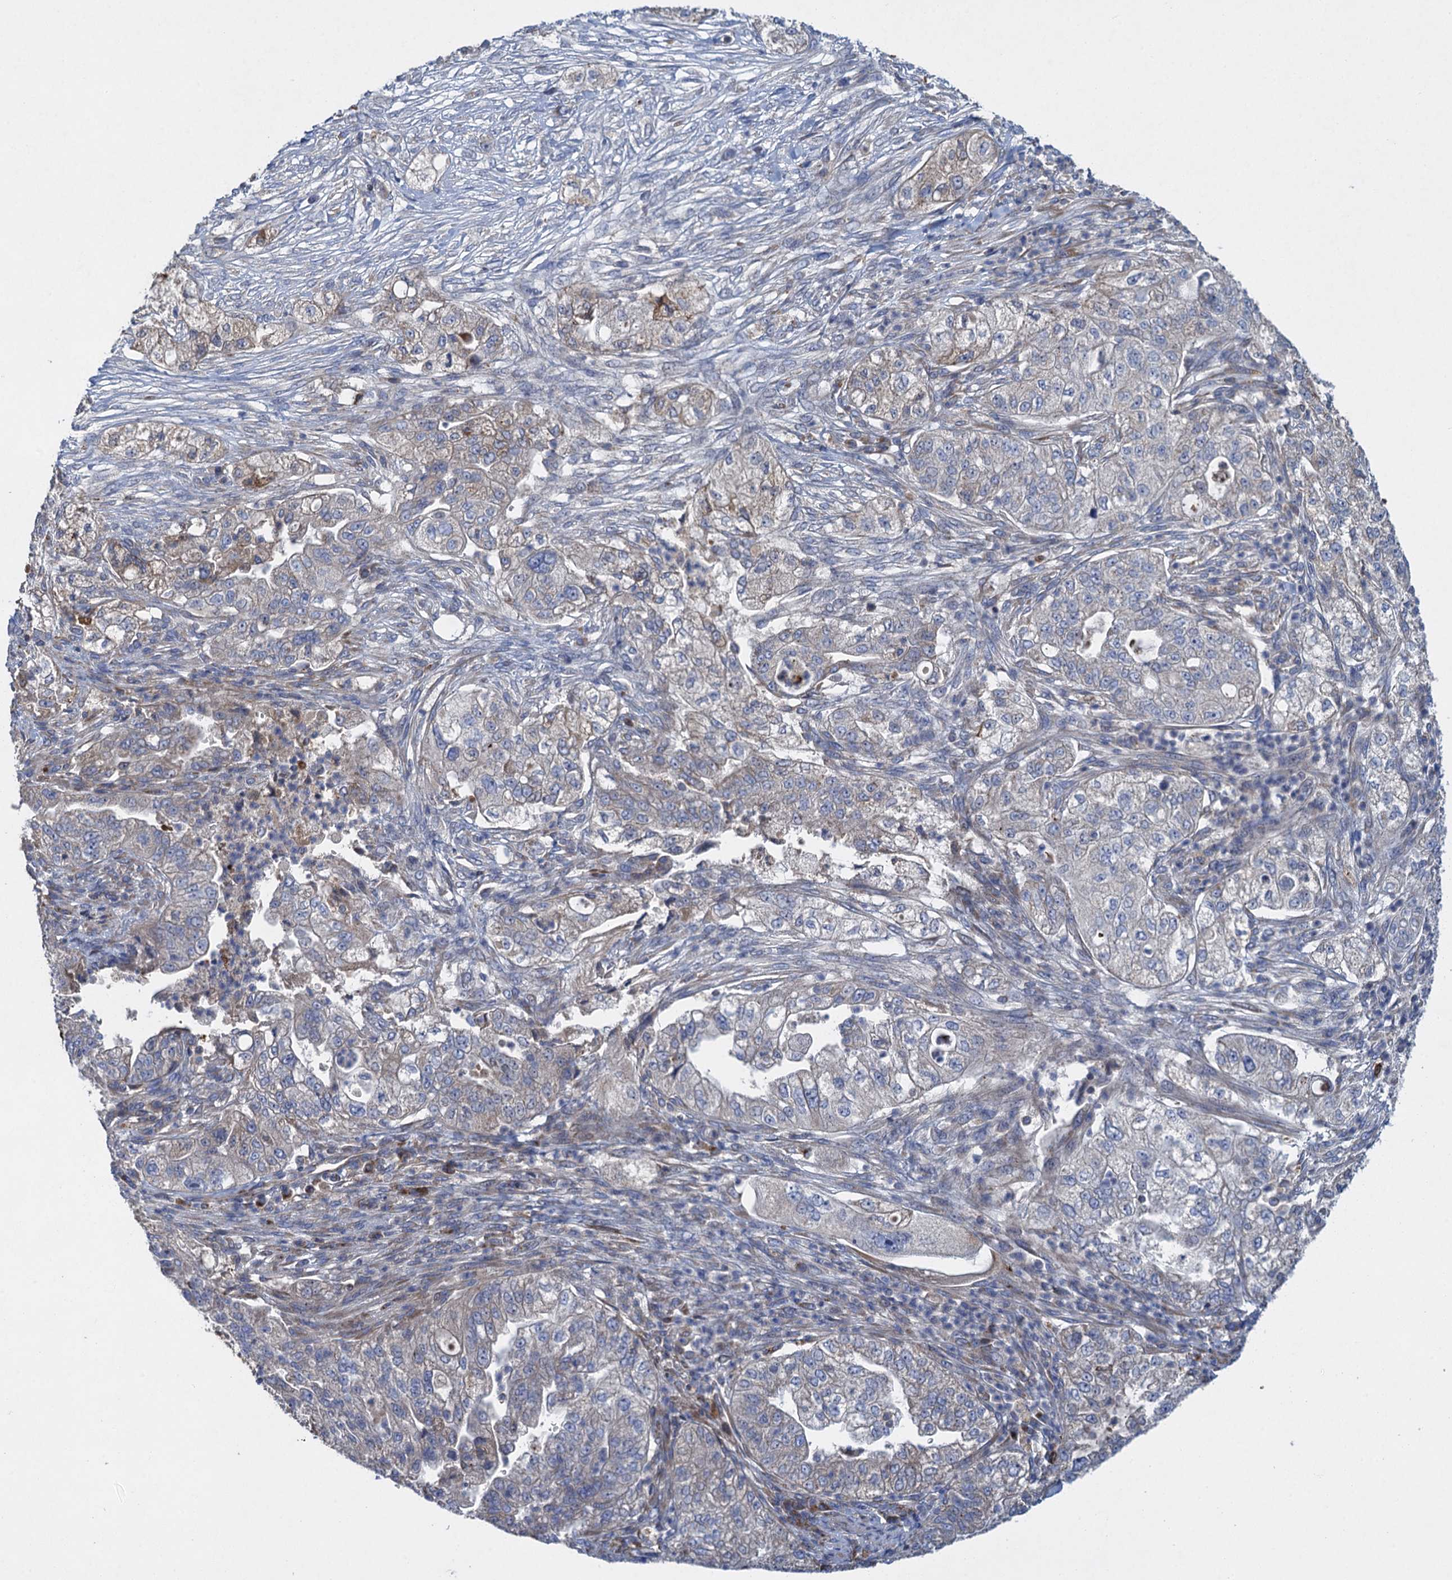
{"staining": {"intensity": "weak", "quantity": "<25%", "location": "cytoplasmic/membranous"}, "tissue": "pancreatic cancer", "cell_type": "Tumor cells", "image_type": "cancer", "snomed": [{"axis": "morphology", "description": "Adenocarcinoma, NOS"}, {"axis": "topography", "description": "Pancreas"}], "caption": "Immunohistochemistry (IHC) image of human pancreatic adenocarcinoma stained for a protein (brown), which exhibits no positivity in tumor cells.", "gene": "TXNDC11", "patient": {"sex": "female", "age": 78}}